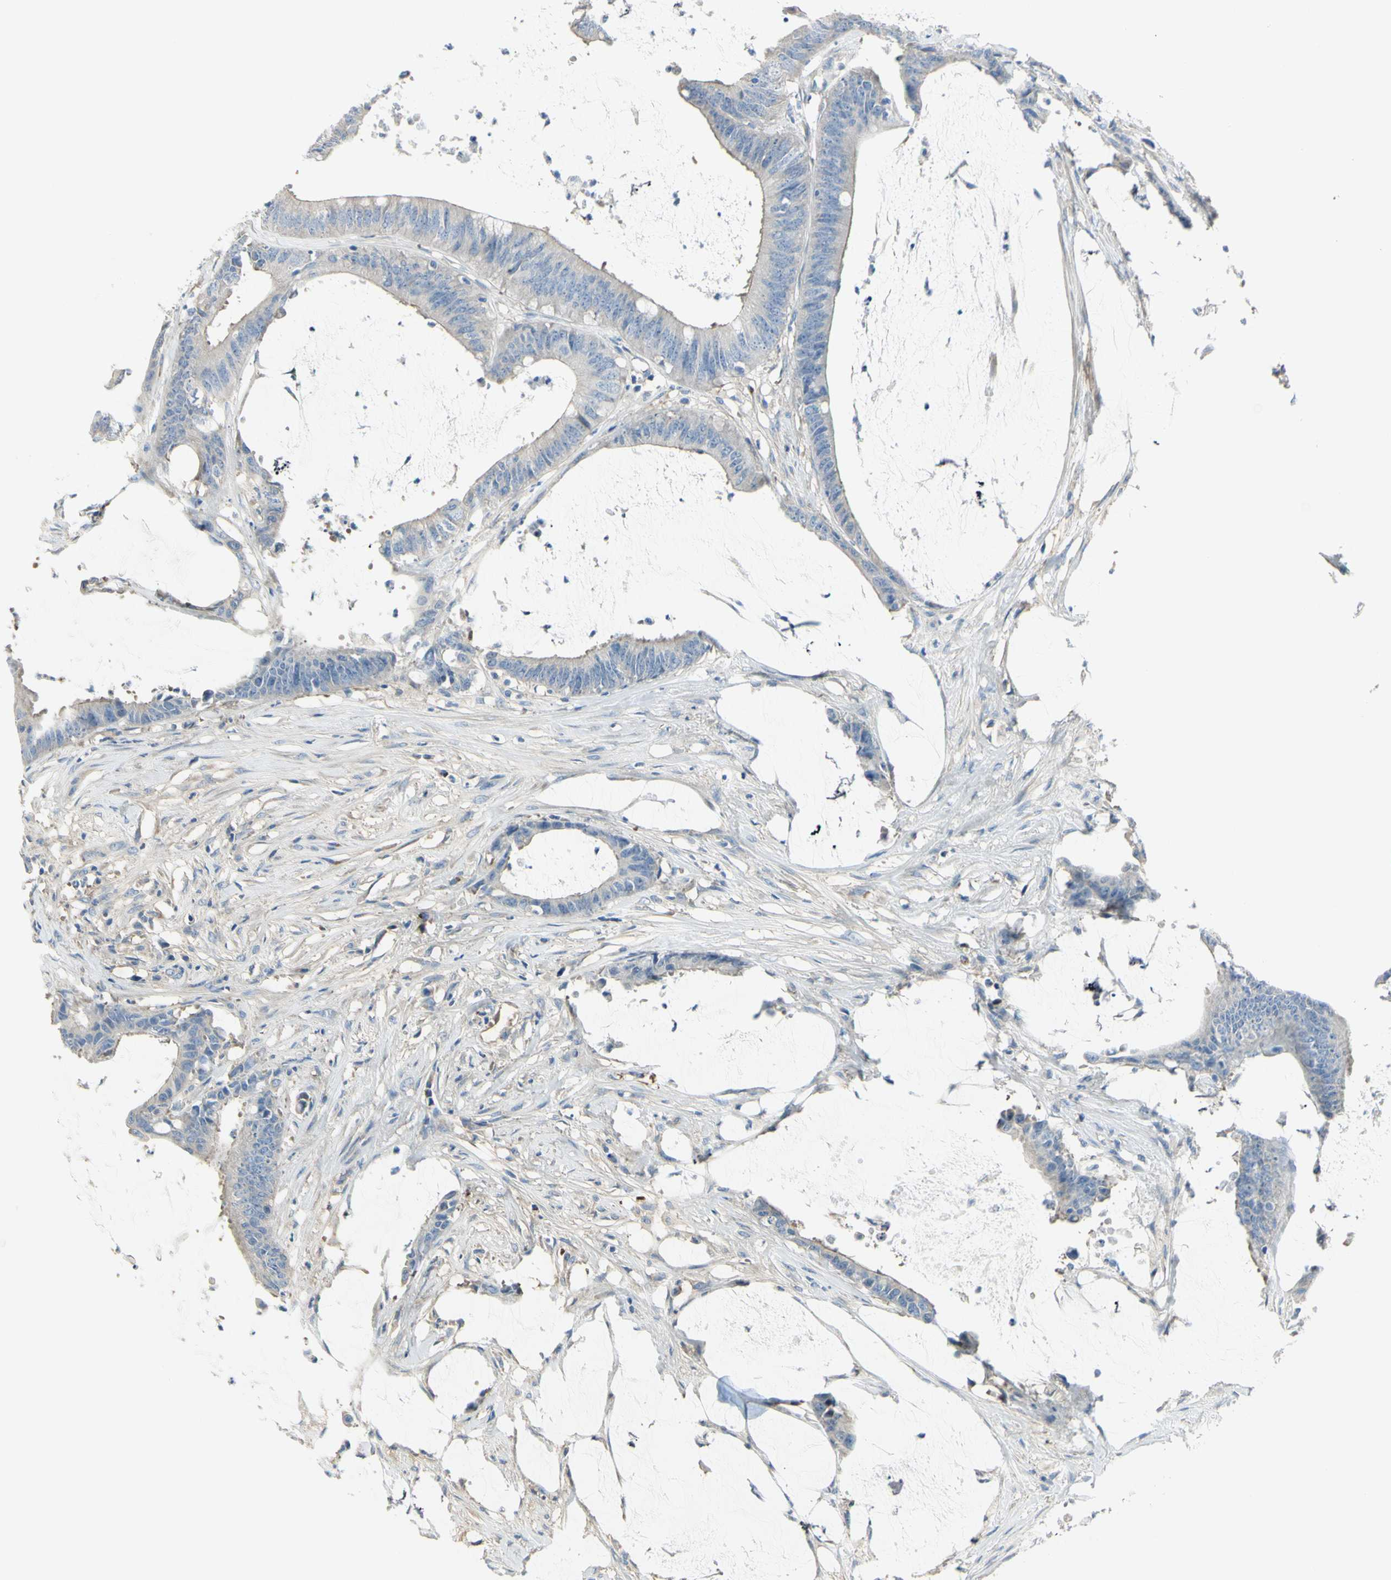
{"staining": {"intensity": "negative", "quantity": "none", "location": "none"}, "tissue": "colorectal cancer", "cell_type": "Tumor cells", "image_type": "cancer", "snomed": [{"axis": "morphology", "description": "Adenocarcinoma, NOS"}, {"axis": "topography", "description": "Rectum"}], "caption": "The histopathology image exhibits no staining of tumor cells in adenocarcinoma (colorectal).", "gene": "NCBP2L", "patient": {"sex": "female", "age": 66}}